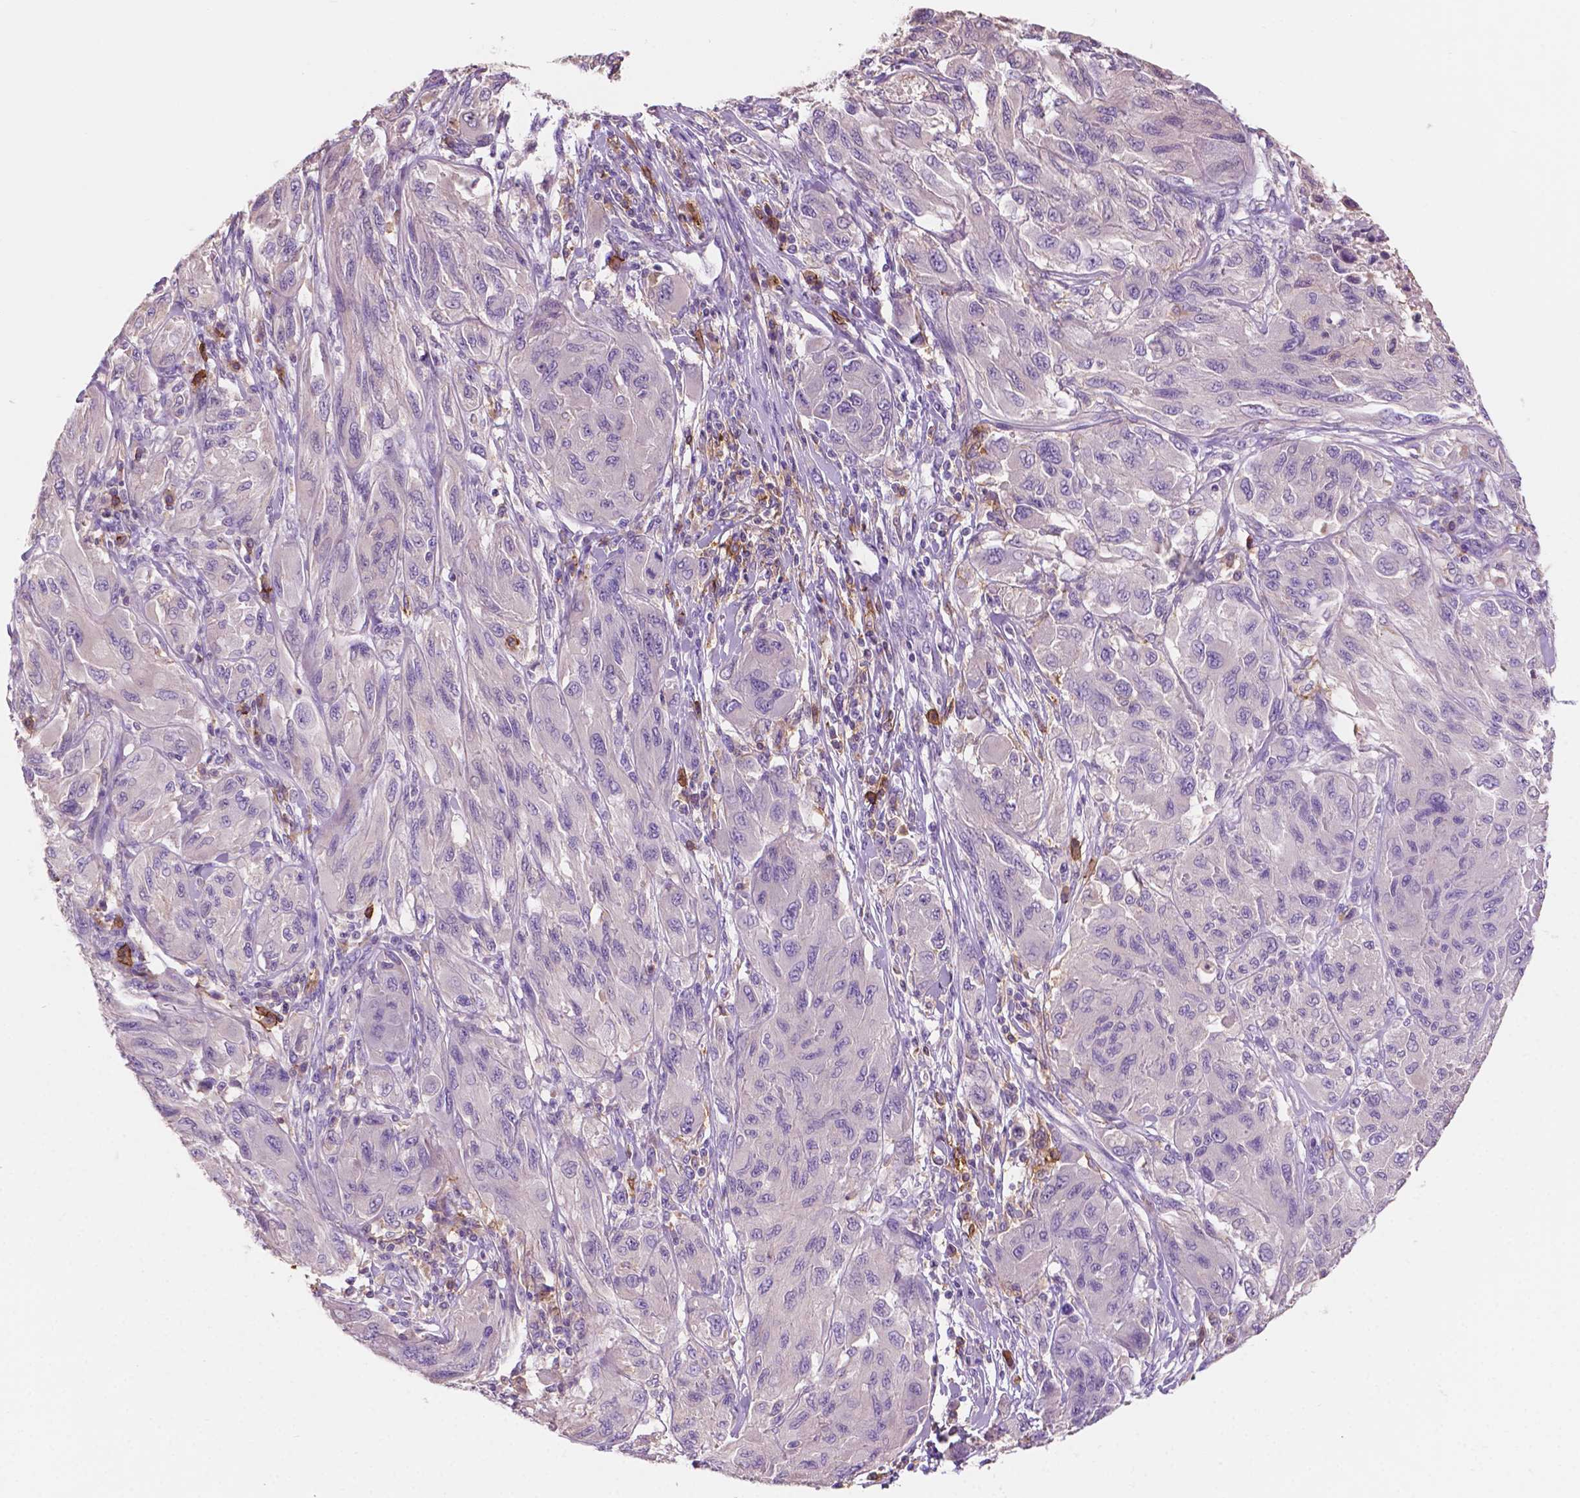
{"staining": {"intensity": "negative", "quantity": "none", "location": "none"}, "tissue": "melanoma", "cell_type": "Tumor cells", "image_type": "cancer", "snomed": [{"axis": "morphology", "description": "Malignant melanoma, NOS"}, {"axis": "topography", "description": "Skin"}], "caption": "Immunohistochemical staining of malignant melanoma reveals no significant staining in tumor cells. (DAB immunohistochemistry (IHC) visualized using brightfield microscopy, high magnification).", "gene": "SEMA4A", "patient": {"sex": "female", "age": 91}}